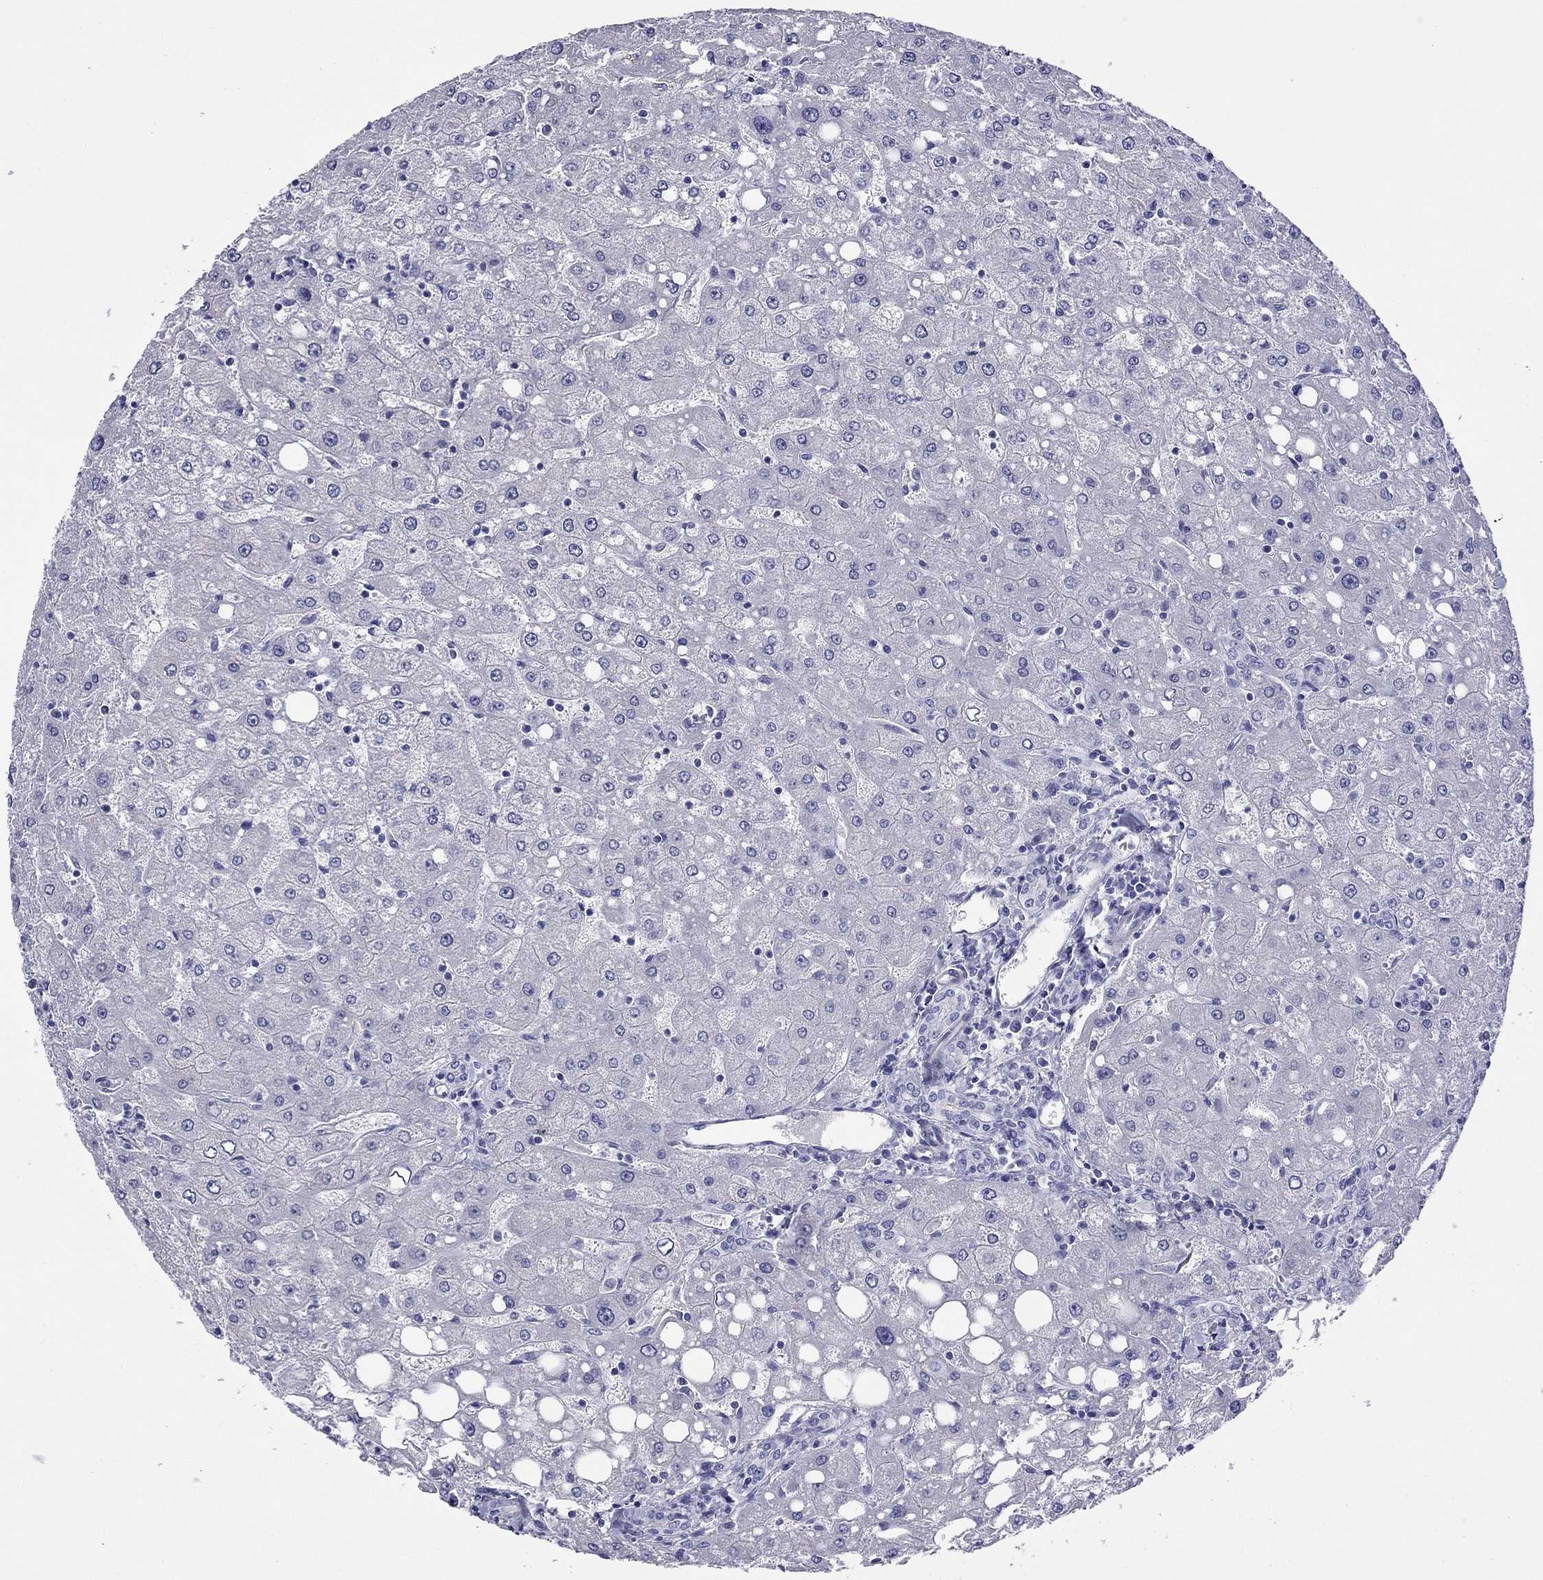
{"staining": {"intensity": "negative", "quantity": "none", "location": "none"}, "tissue": "liver", "cell_type": "Cholangiocytes", "image_type": "normal", "snomed": [{"axis": "morphology", "description": "Normal tissue, NOS"}, {"axis": "topography", "description": "Liver"}], "caption": "Immunohistochemistry (IHC) photomicrograph of normal liver: human liver stained with DAB (3,3'-diaminobenzidine) shows no significant protein expression in cholangiocytes. (Immunohistochemistry, brightfield microscopy, high magnification).", "gene": "KIAA2012", "patient": {"sex": "female", "age": 53}}